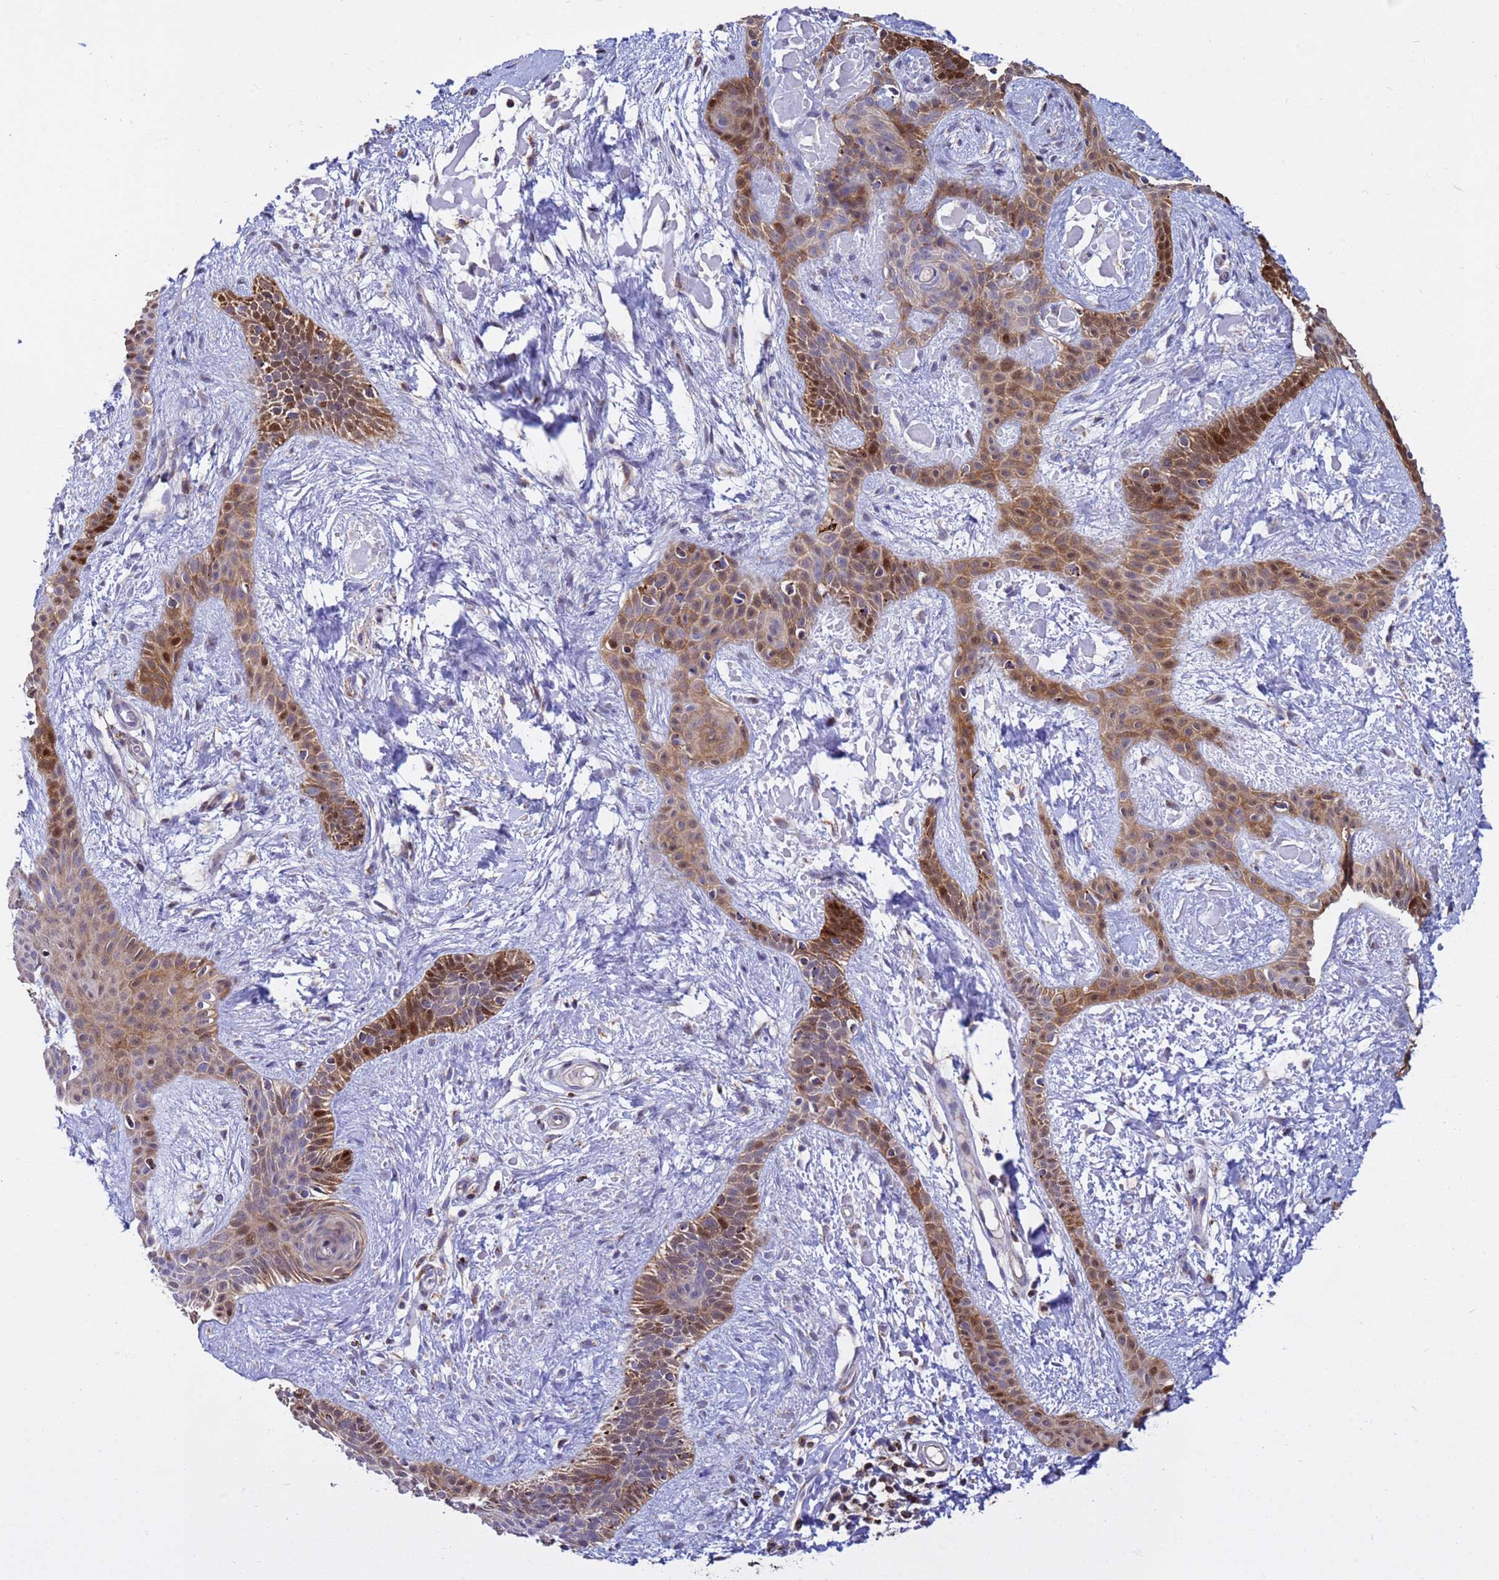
{"staining": {"intensity": "moderate", "quantity": ">75%", "location": "cytoplasmic/membranous,nuclear"}, "tissue": "skin cancer", "cell_type": "Tumor cells", "image_type": "cancer", "snomed": [{"axis": "morphology", "description": "Basal cell carcinoma"}, {"axis": "topography", "description": "Skin"}], "caption": "Tumor cells exhibit medium levels of moderate cytoplasmic/membranous and nuclear positivity in about >75% of cells in skin basal cell carcinoma.", "gene": "TUBGCP3", "patient": {"sex": "male", "age": 78}}